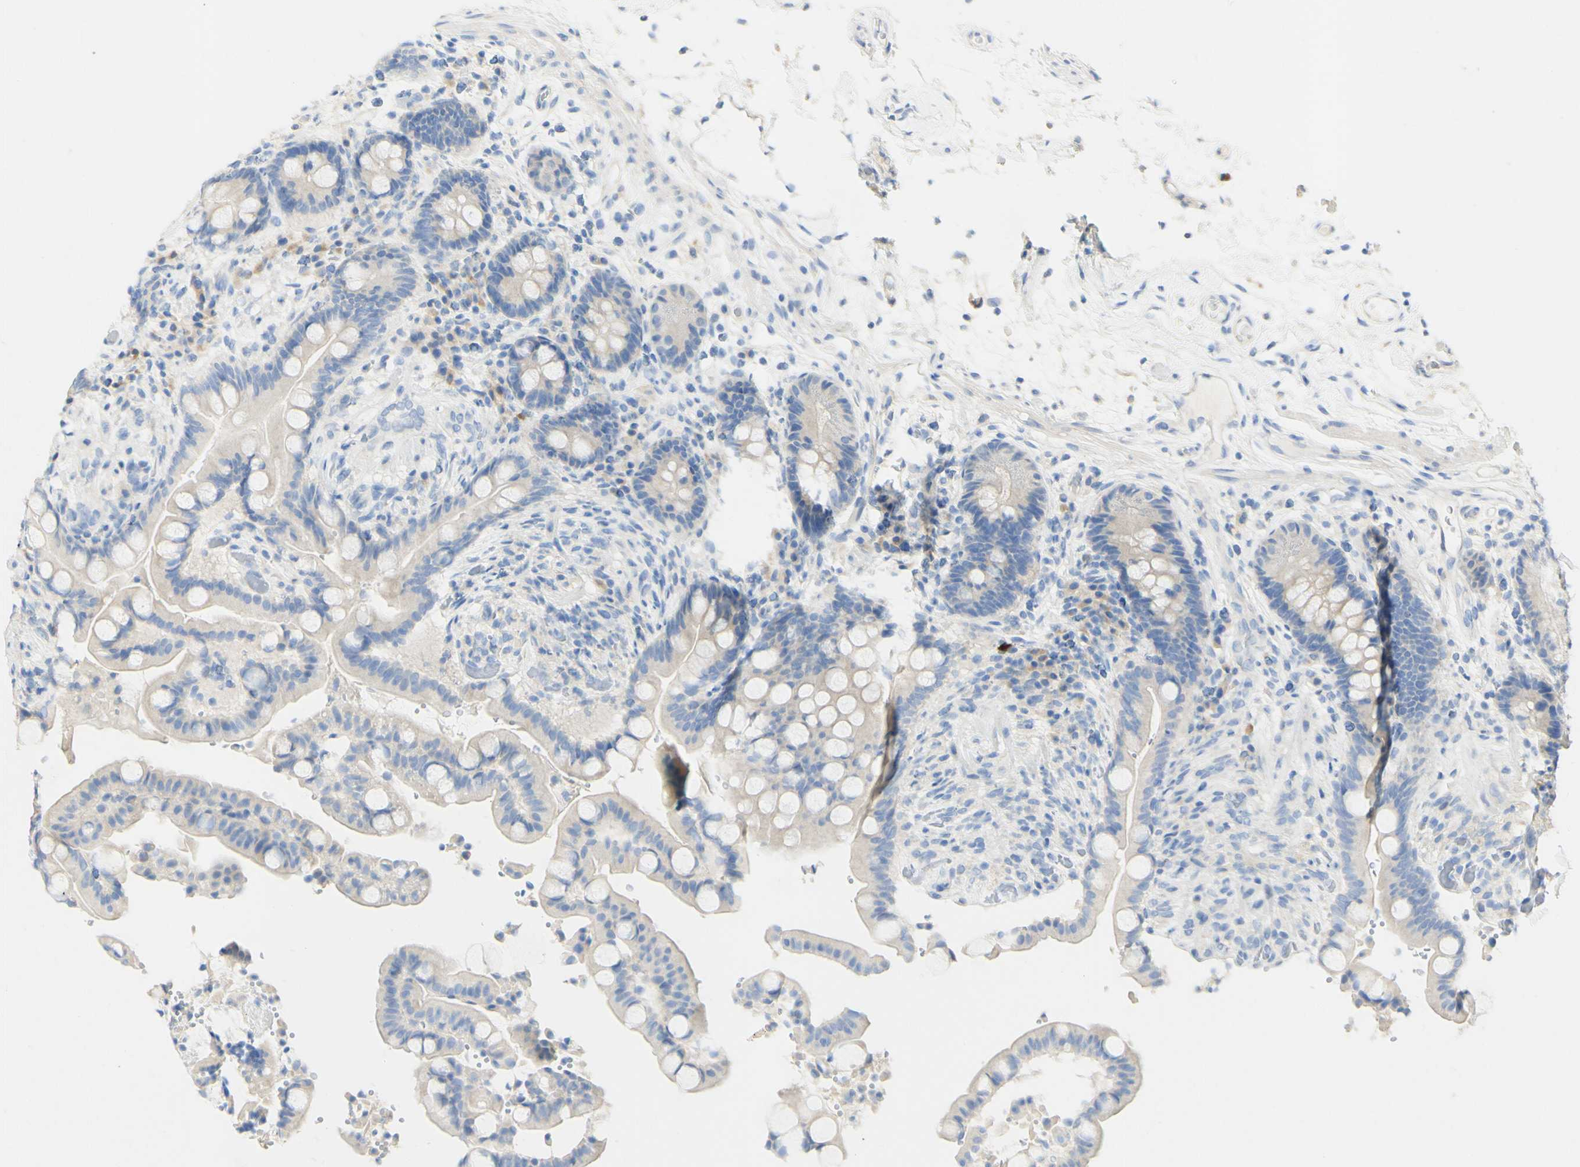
{"staining": {"intensity": "negative", "quantity": "none", "location": "none"}, "tissue": "colon", "cell_type": "Endothelial cells", "image_type": "normal", "snomed": [{"axis": "morphology", "description": "Normal tissue, NOS"}, {"axis": "topography", "description": "Colon"}], "caption": "Normal colon was stained to show a protein in brown. There is no significant staining in endothelial cells.", "gene": "FGF4", "patient": {"sex": "male", "age": 73}}